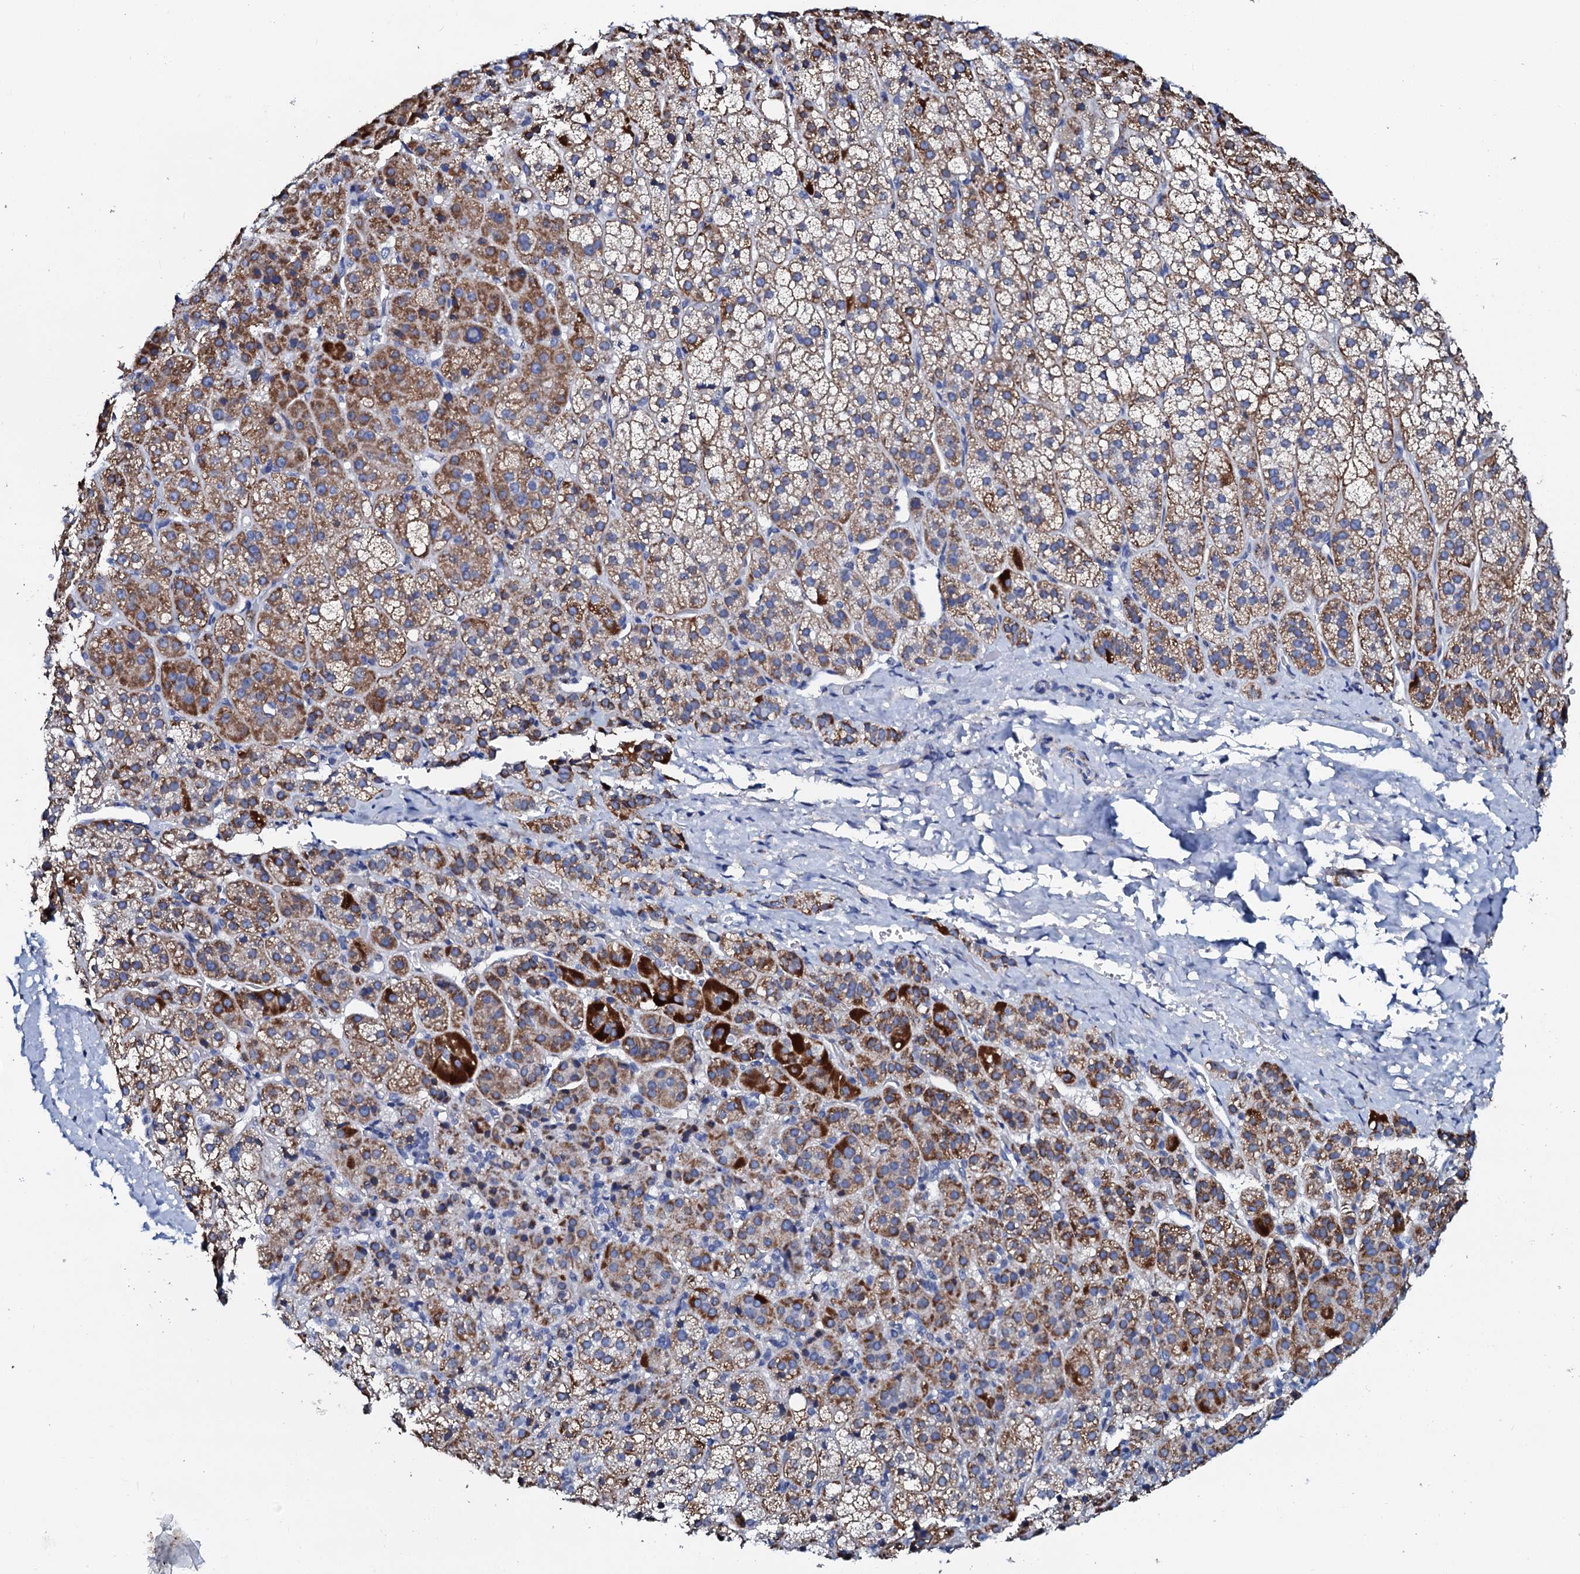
{"staining": {"intensity": "strong", "quantity": "25%-75%", "location": "cytoplasmic/membranous"}, "tissue": "adrenal gland", "cell_type": "Glandular cells", "image_type": "normal", "snomed": [{"axis": "morphology", "description": "Normal tissue, NOS"}, {"axis": "topography", "description": "Adrenal gland"}], "caption": "Adrenal gland stained for a protein shows strong cytoplasmic/membranous positivity in glandular cells. Nuclei are stained in blue.", "gene": "SLC37A4", "patient": {"sex": "female", "age": 57}}